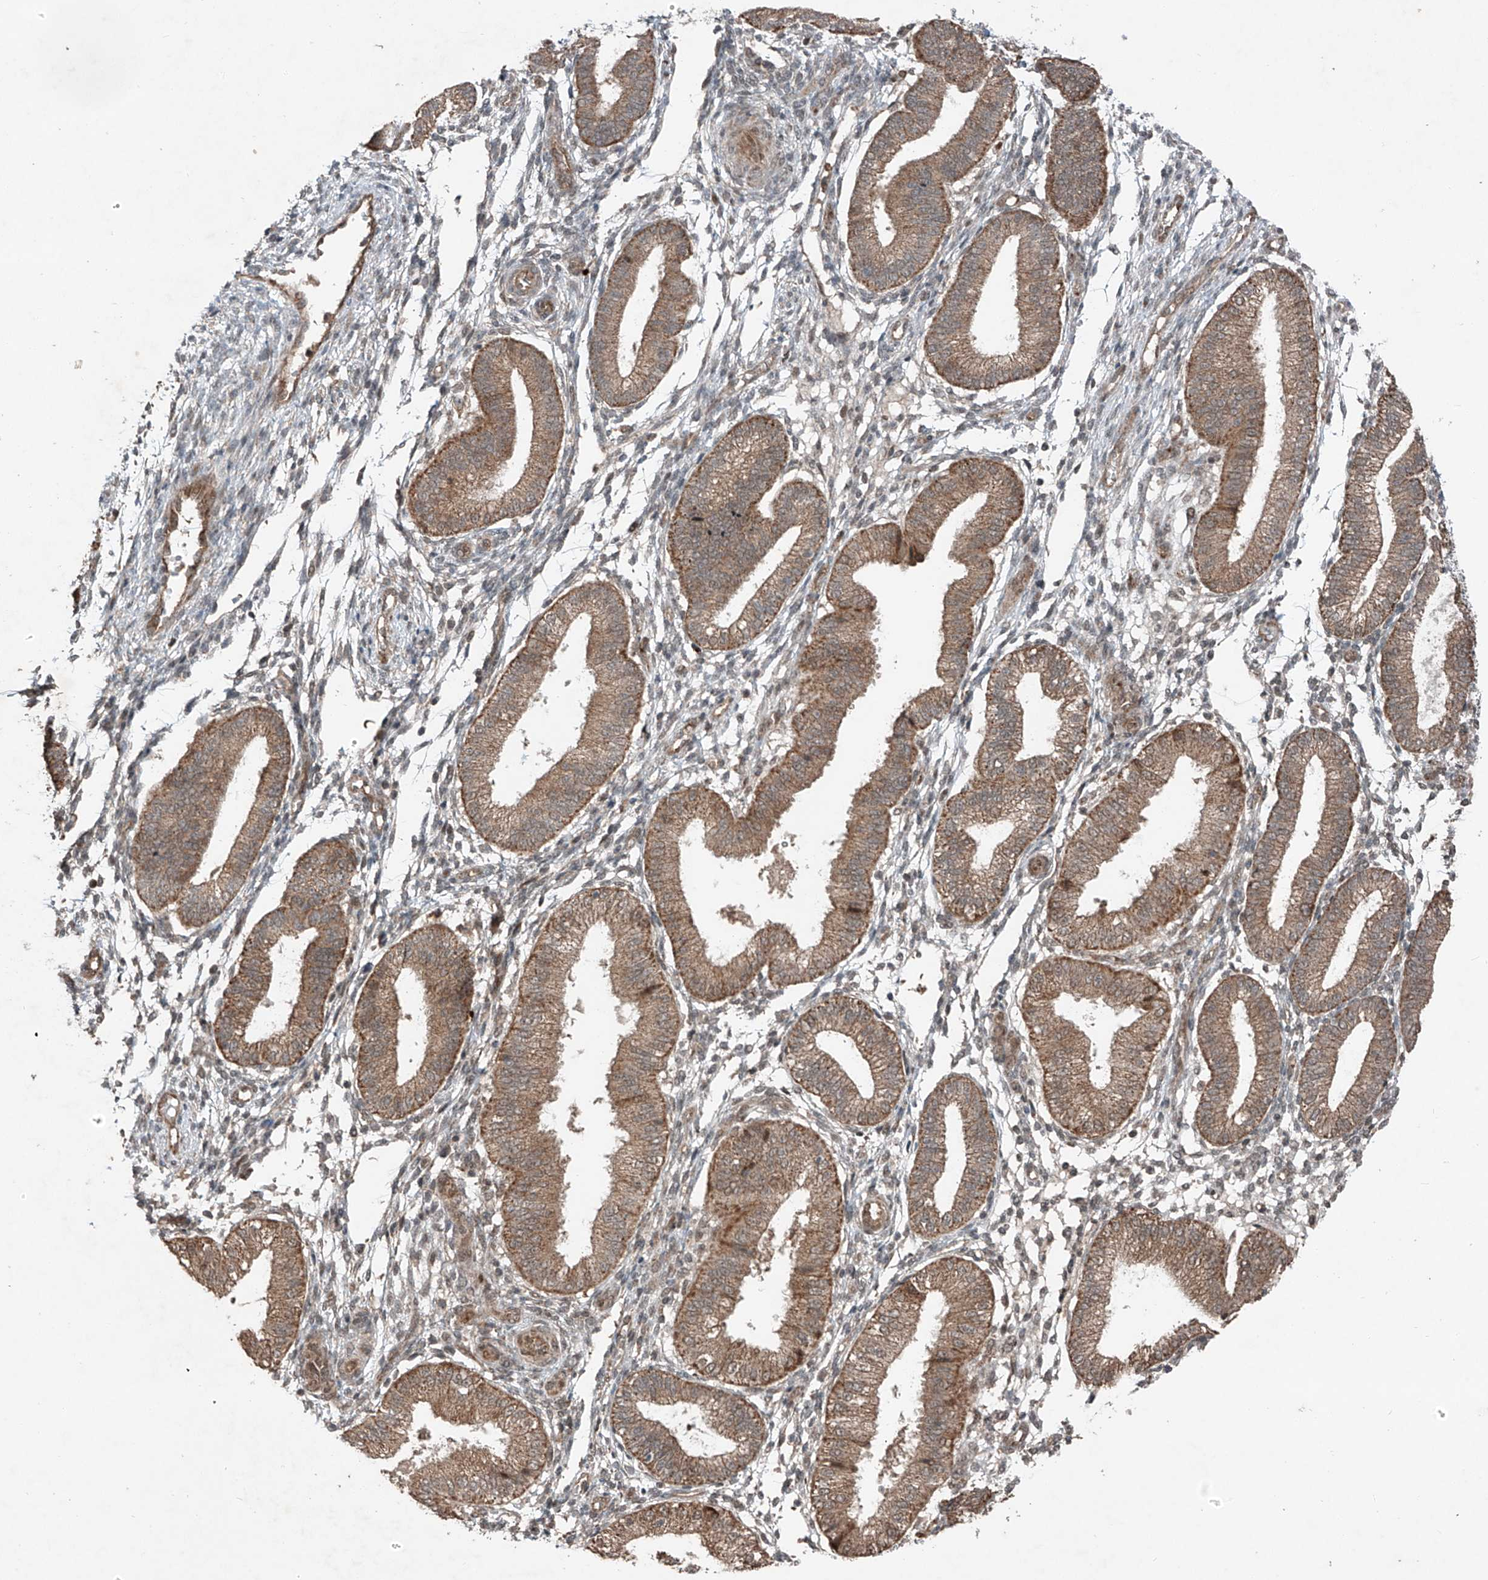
{"staining": {"intensity": "weak", "quantity": "25%-75%", "location": "cytoplasmic/membranous"}, "tissue": "endometrium", "cell_type": "Cells in endometrial stroma", "image_type": "normal", "snomed": [{"axis": "morphology", "description": "Normal tissue, NOS"}, {"axis": "topography", "description": "Endometrium"}], "caption": "This is a photomicrograph of immunohistochemistry (IHC) staining of unremarkable endometrium, which shows weak staining in the cytoplasmic/membranous of cells in endometrial stroma.", "gene": "ZNF620", "patient": {"sex": "female", "age": 39}}